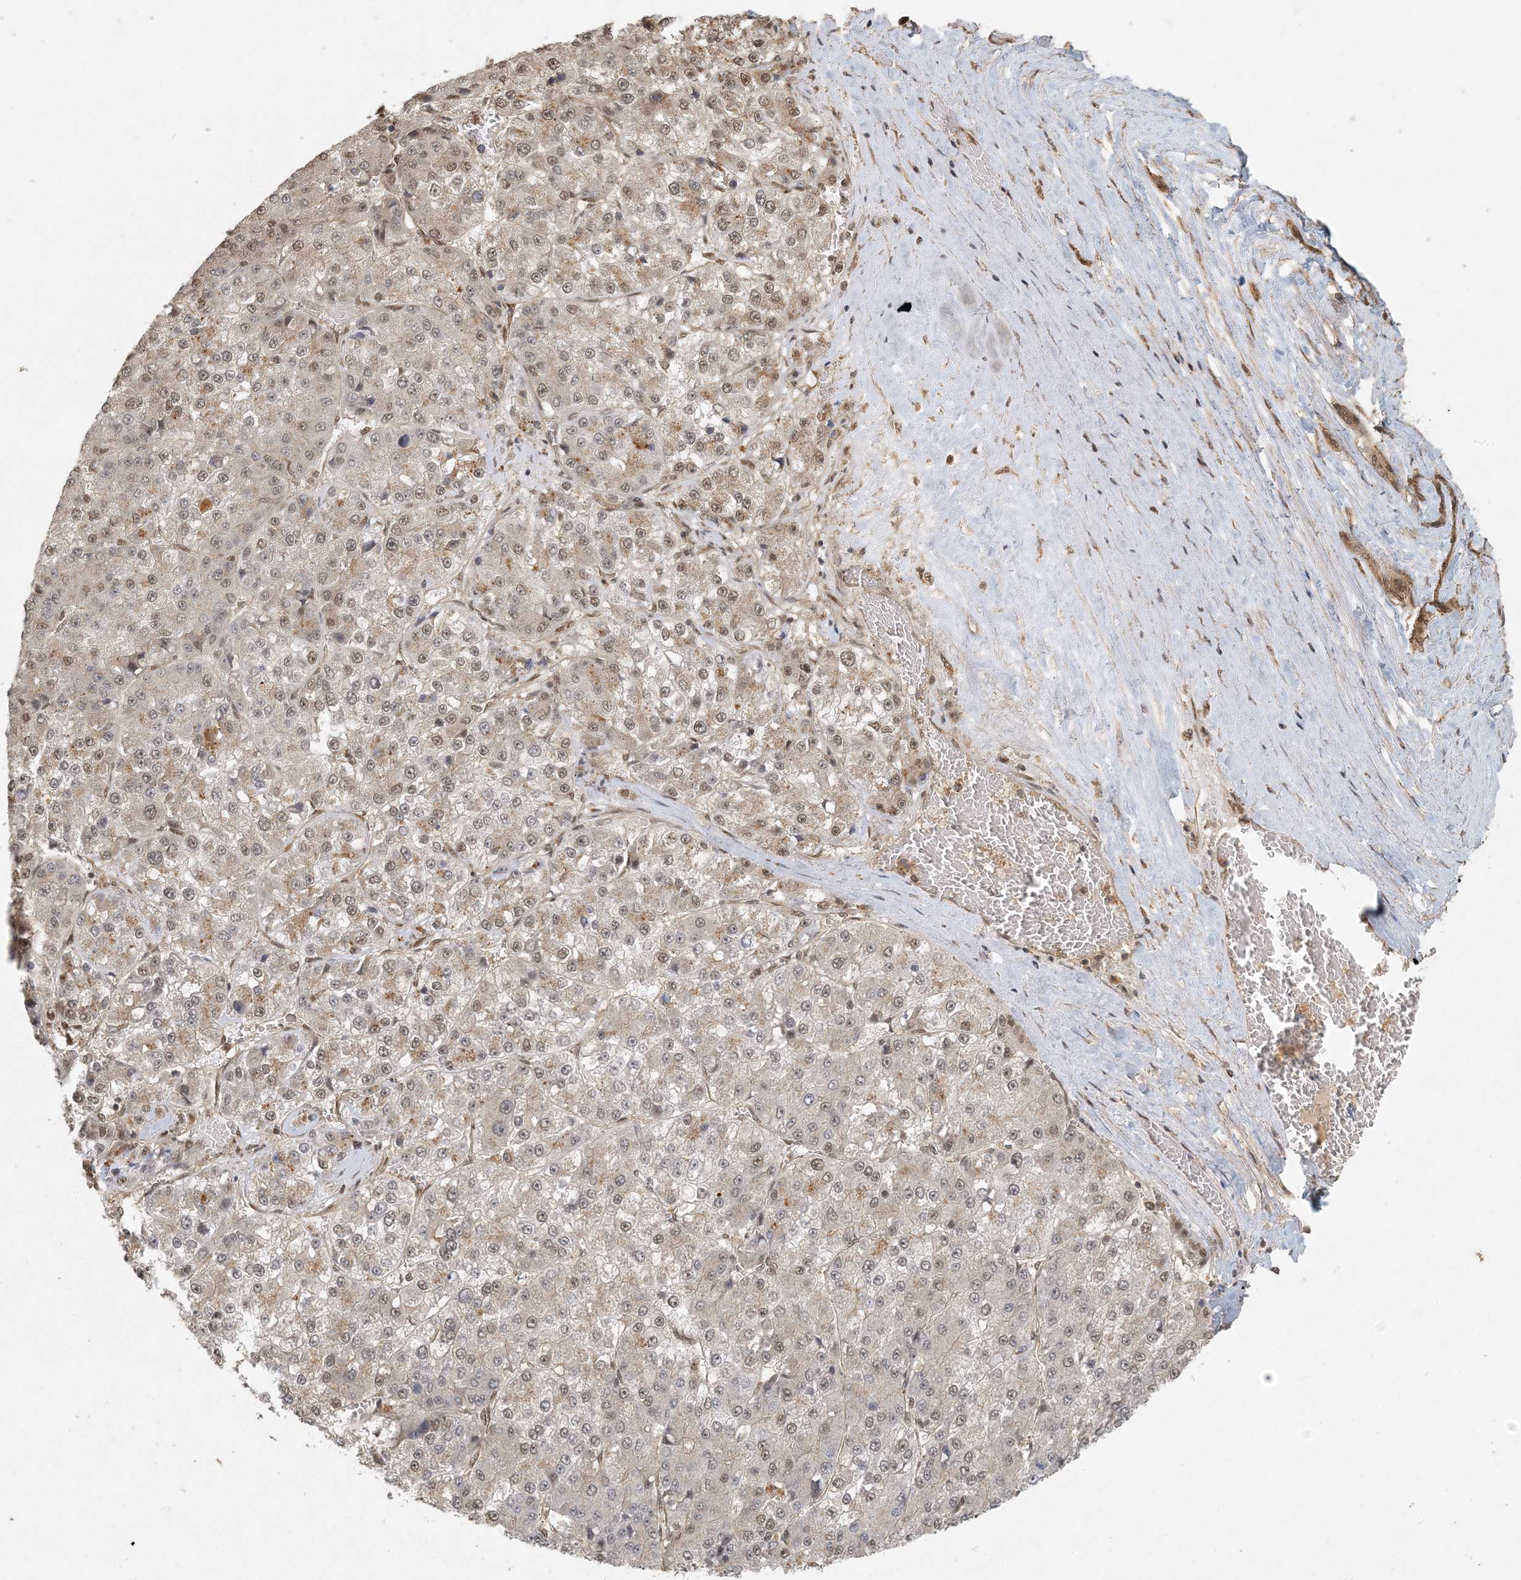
{"staining": {"intensity": "weak", "quantity": ">75%", "location": "cytoplasmic/membranous,nuclear"}, "tissue": "liver cancer", "cell_type": "Tumor cells", "image_type": "cancer", "snomed": [{"axis": "morphology", "description": "Carcinoma, Hepatocellular, NOS"}, {"axis": "topography", "description": "Liver"}], "caption": "Immunohistochemistry (IHC) (DAB) staining of liver hepatocellular carcinoma exhibits weak cytoplasmic/membranous and nuclear protein positivity in approximately >75% of tumor cells. (brown staining indicates protein expression, while blue staining denotes nuclei).", "gene": "AK9", "patient": {"sex": "female", "age": 73}}